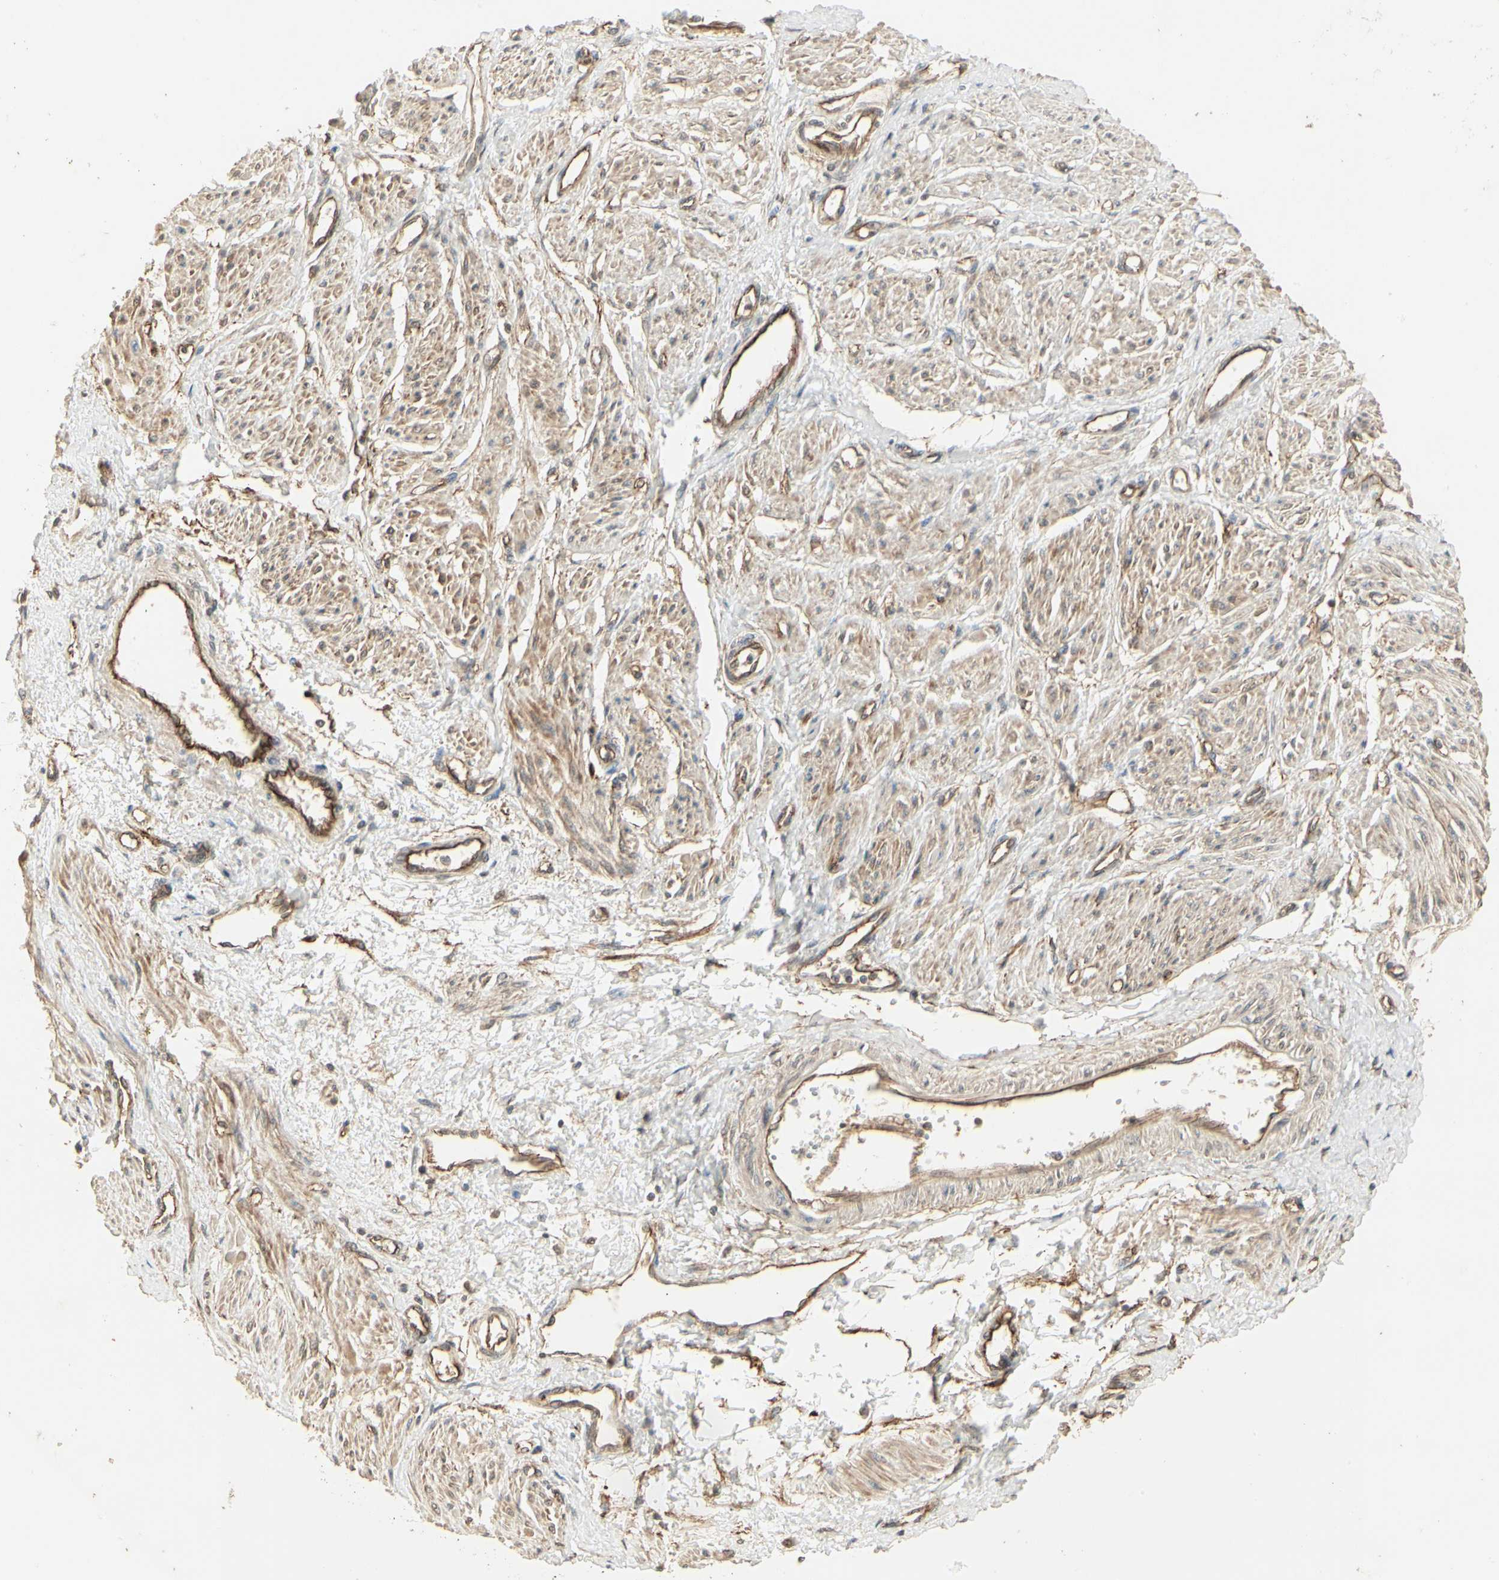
{"staining": {"intensity": "moderate", "quantity": ">75%", "location": "cytoplasmic/membranous"}, "tissue": "smooth muscle", "cell_type": "Smooth muscle cells", "image_type": "normal", "snomed": [{"axis": "morphology", "description": "Normal tissue, NOS"}, {"axis": "topography", "description": "Smooth muscle"}, {"axis": "topography", "description": "Uterus"}], "caption": "An image showing moderate cytoplasmic/membranous positivity in approximately >75% of smooth muscle cells in benign smooth muscle, as visualized by brown immunohistochemical staining.", "gene": "RNF180", "patient": {"sex": "female", "age": 39}}